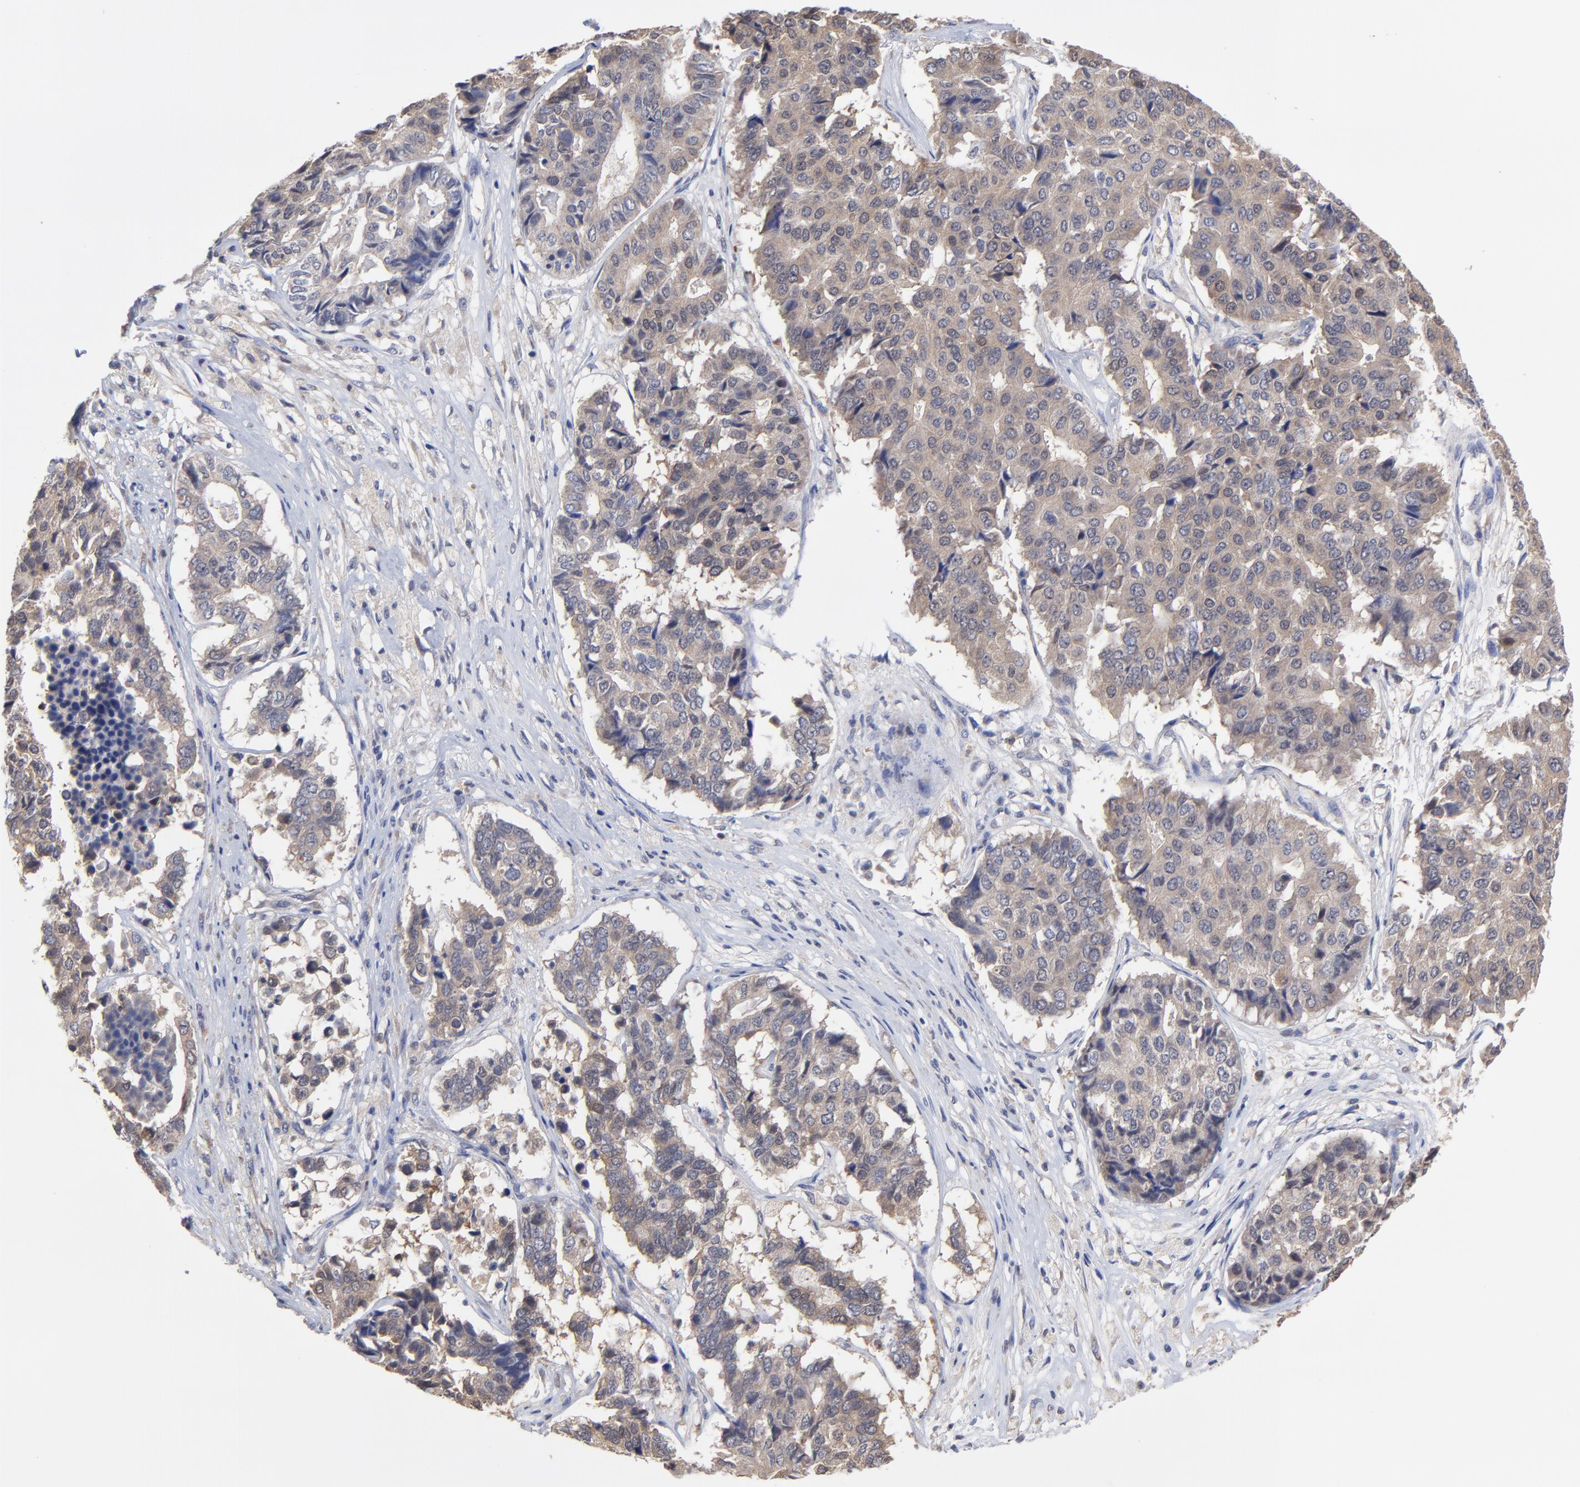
{"staining": {"intensity": "weak", "quantity": ">75%", "location": "cytoplasmic/membranous"}, "tissue": "pancreatic cancer", "cell_type": "Tumor cells", "image_type": "cancer", "snomed": [{"axis": "morphology", "description": "Adenocarcinoma, NOS"}, {"axis": "topography", "description": "Pancreas"}], "caption": "Immunohistochemical staining of human pancreatic adenocarcinoma exhibits weak cytoplasmic/membranous protein expression in approximately >75% of tumor cells.", "gene": "PCMT1", "patient": {"sex": "male", "age": 50}}